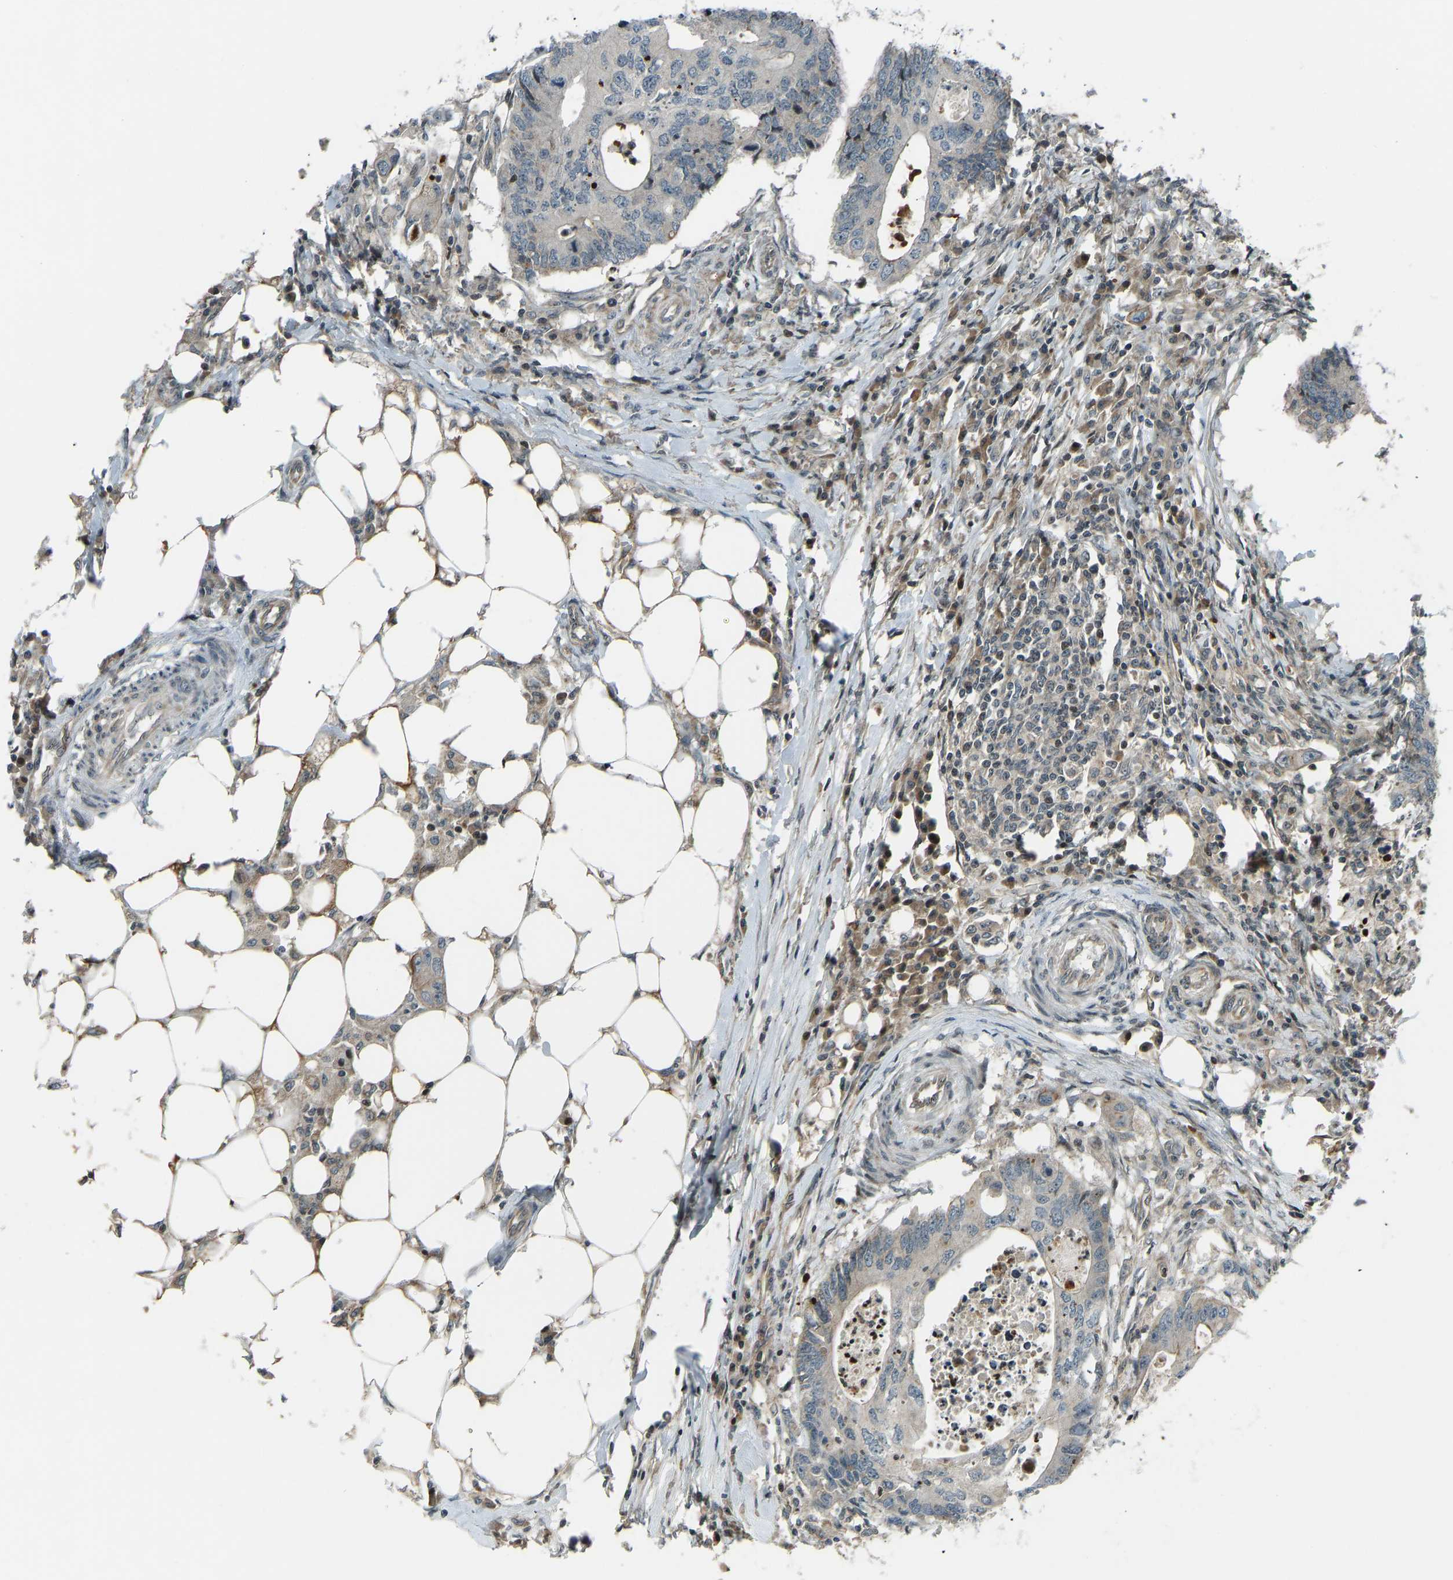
{"staining": {"intensity": "negative", "quantity": "none", "location": "none"}, "tissue": "colorectal cancer", "cell_type": "Tumor cells", "image_type": "cancer", "snomed": [{"axis": "morphology", "description": "Adenocarcinoma, NOS"}, {"axis": "topography", "description": "Colon"}], "caption": "Tumor cells show no significant protein staining in colorectal cancer (adenocarcinoma).", "gene": "SVOPL", "patient": {"sex": "male", "age": 71}}